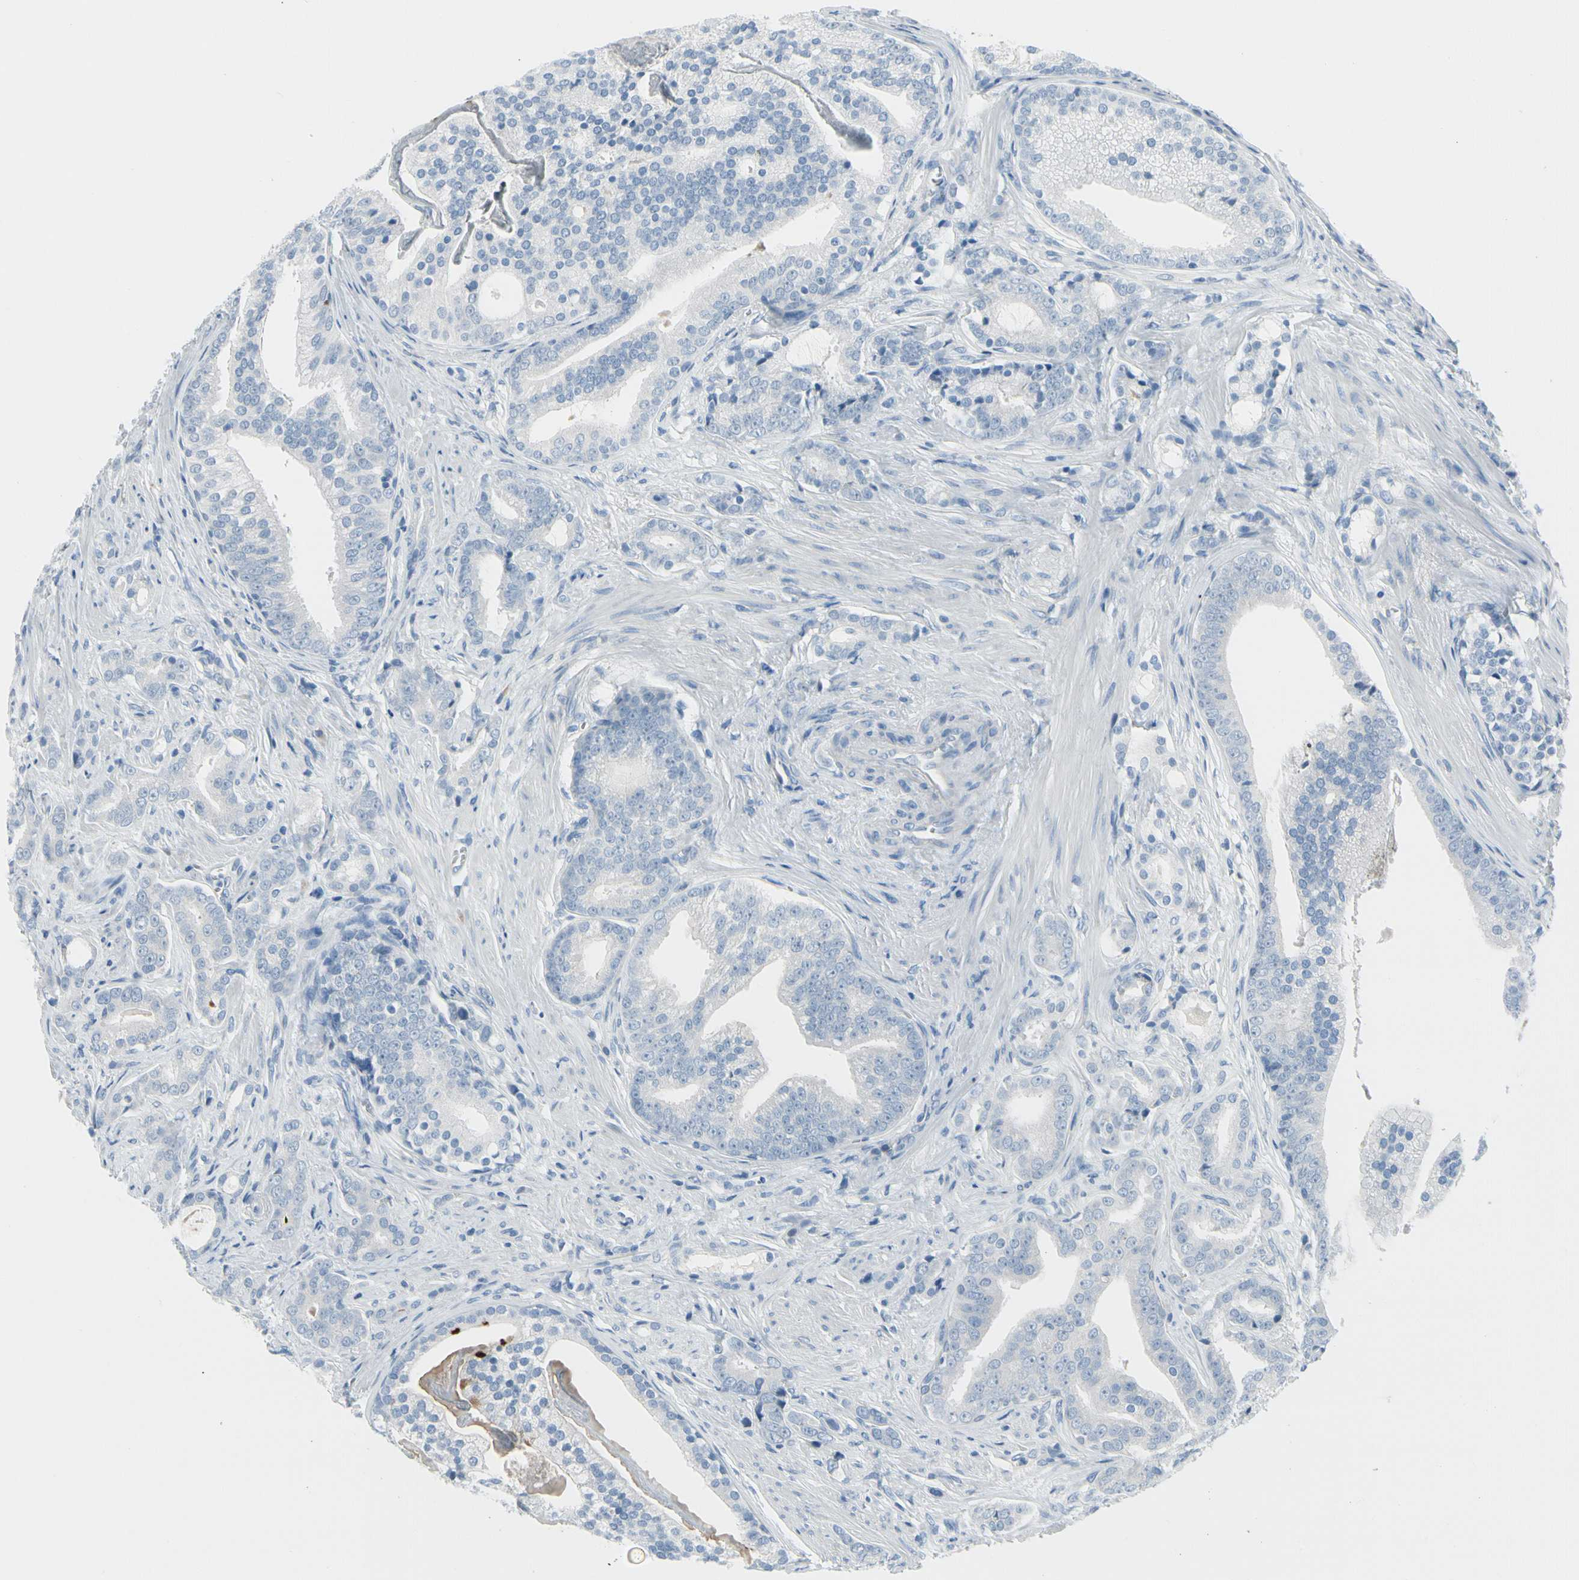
{"staining": {"intensity": "negative", "quantity": "none", "location": "none"}, "tissue": "prostate cancer", "cell_type": "Tumor cells", "image_type": "cancer", "snomed": [{"axis": "morphology", "description": "Adenocarcinoma, Low grade"}, {"axis": "topography", "description": "Prostate"}], "caption": "An IHC photomicrograph of adenocarcinoma (low-grade) (prostate) is shown. There is no staining in tumor cells of adenocarcinoma (low-grade) (prostate). The staining was performed using DAB (3,3'-diaminobenzidine) to visualize the protein expression in brown, while the nuclei were stained in blue with hematoxylin (Magnification: 20x).", "gene": "MUC5B", "patient": {"sex": "male", "age": 58}}